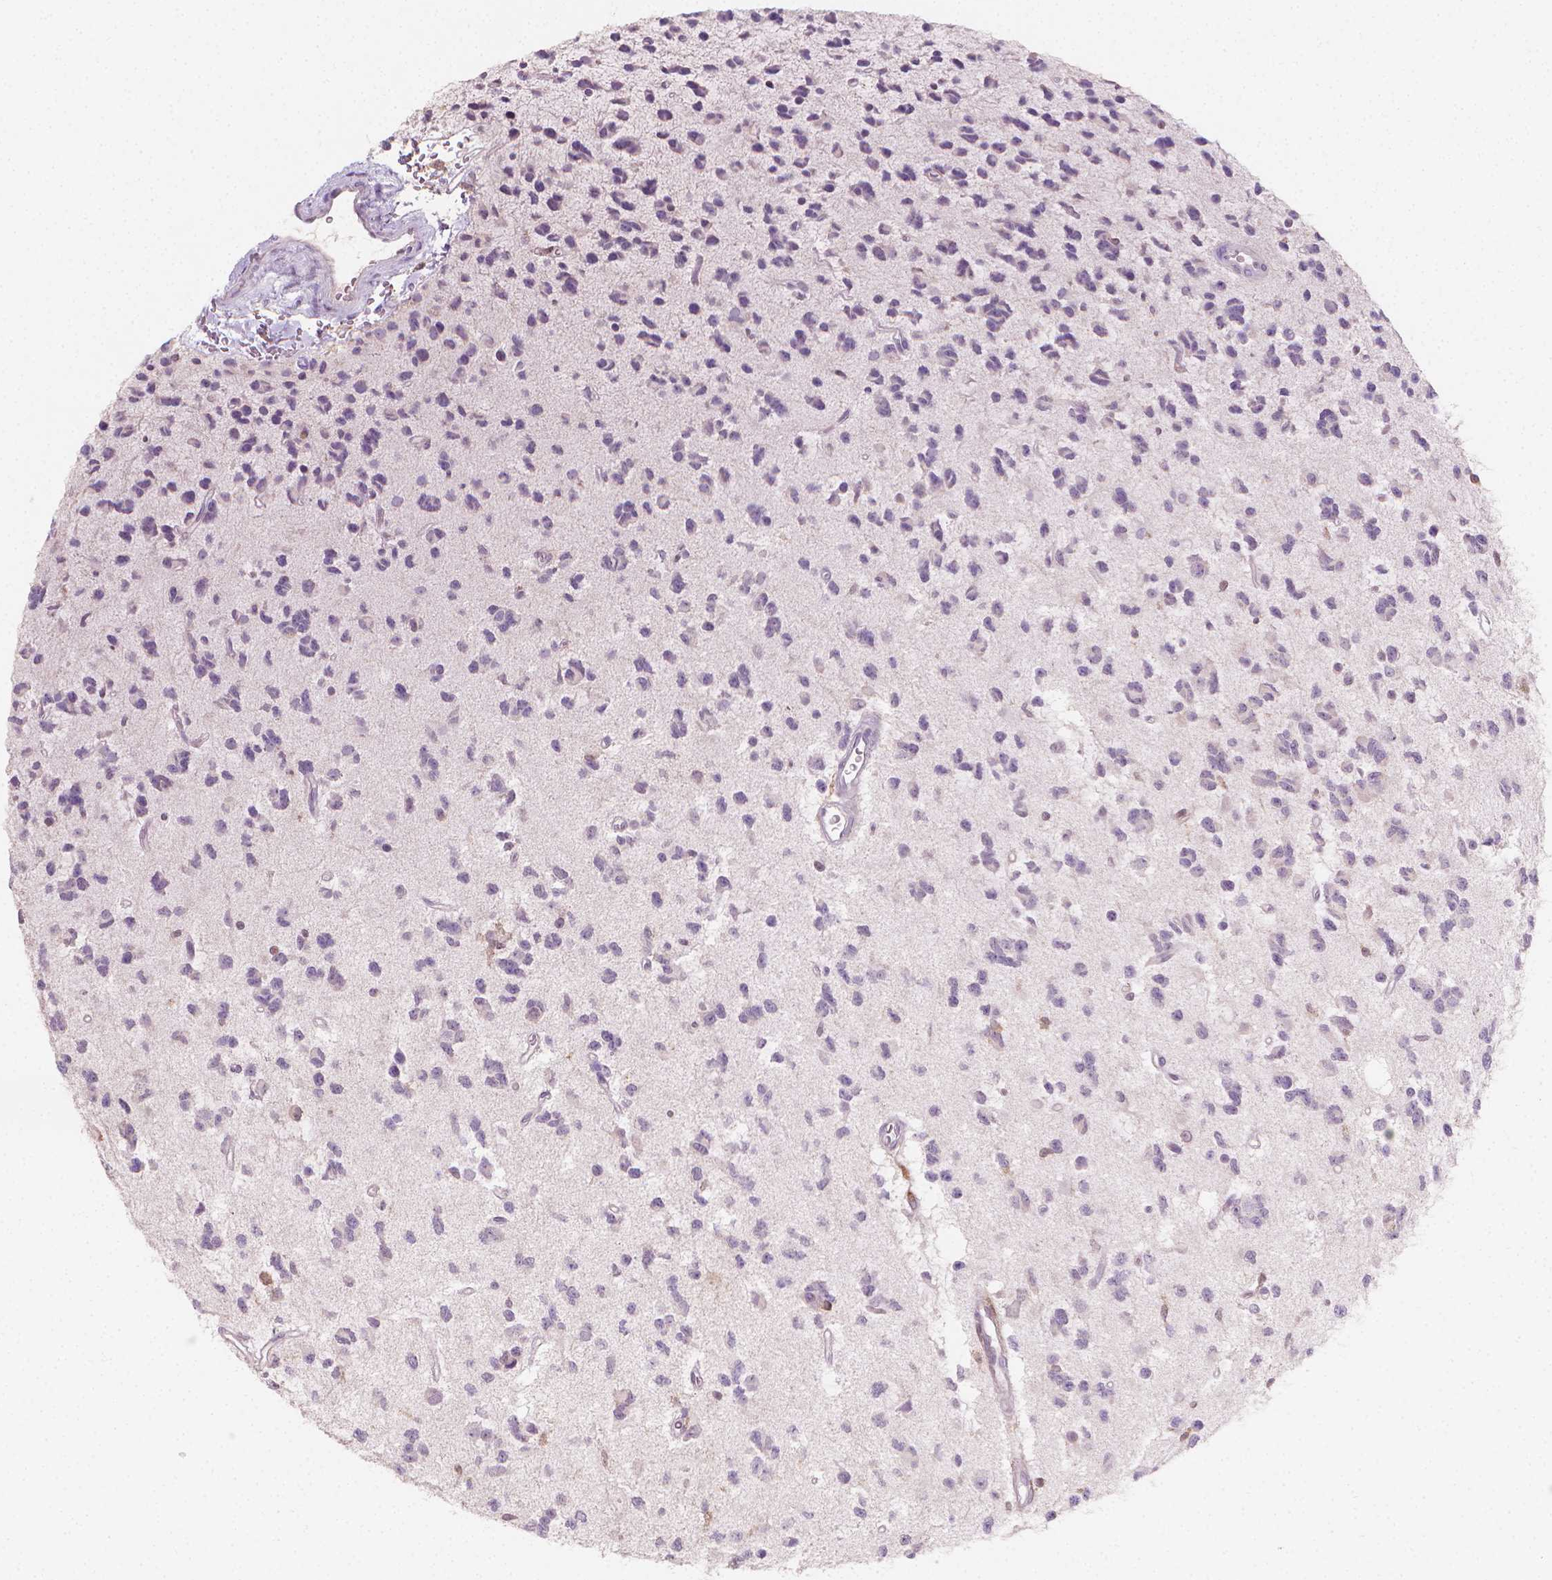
{"staining": {"intensity": "negative", "quantity": "none", "location": "none"}, "tissue": "glioma", "cell_type": "Tumor cells", "image_type": "cancer", "snomed": [{"axis": "morphology", "description": "Glioma, malignant, Low grade"}, {"axis": "topography", "description": "Brain"}], "caption": "High power microscopy histopathology image of an immunohistochemistry image of glioma, revealing no significant positivity in tumor cells. (Immunohistochemistry (ihc), brightfield microscopy, high magnification).", "gene": "TNFAIP2", "patient": {"sex": "female", "age": 45}}